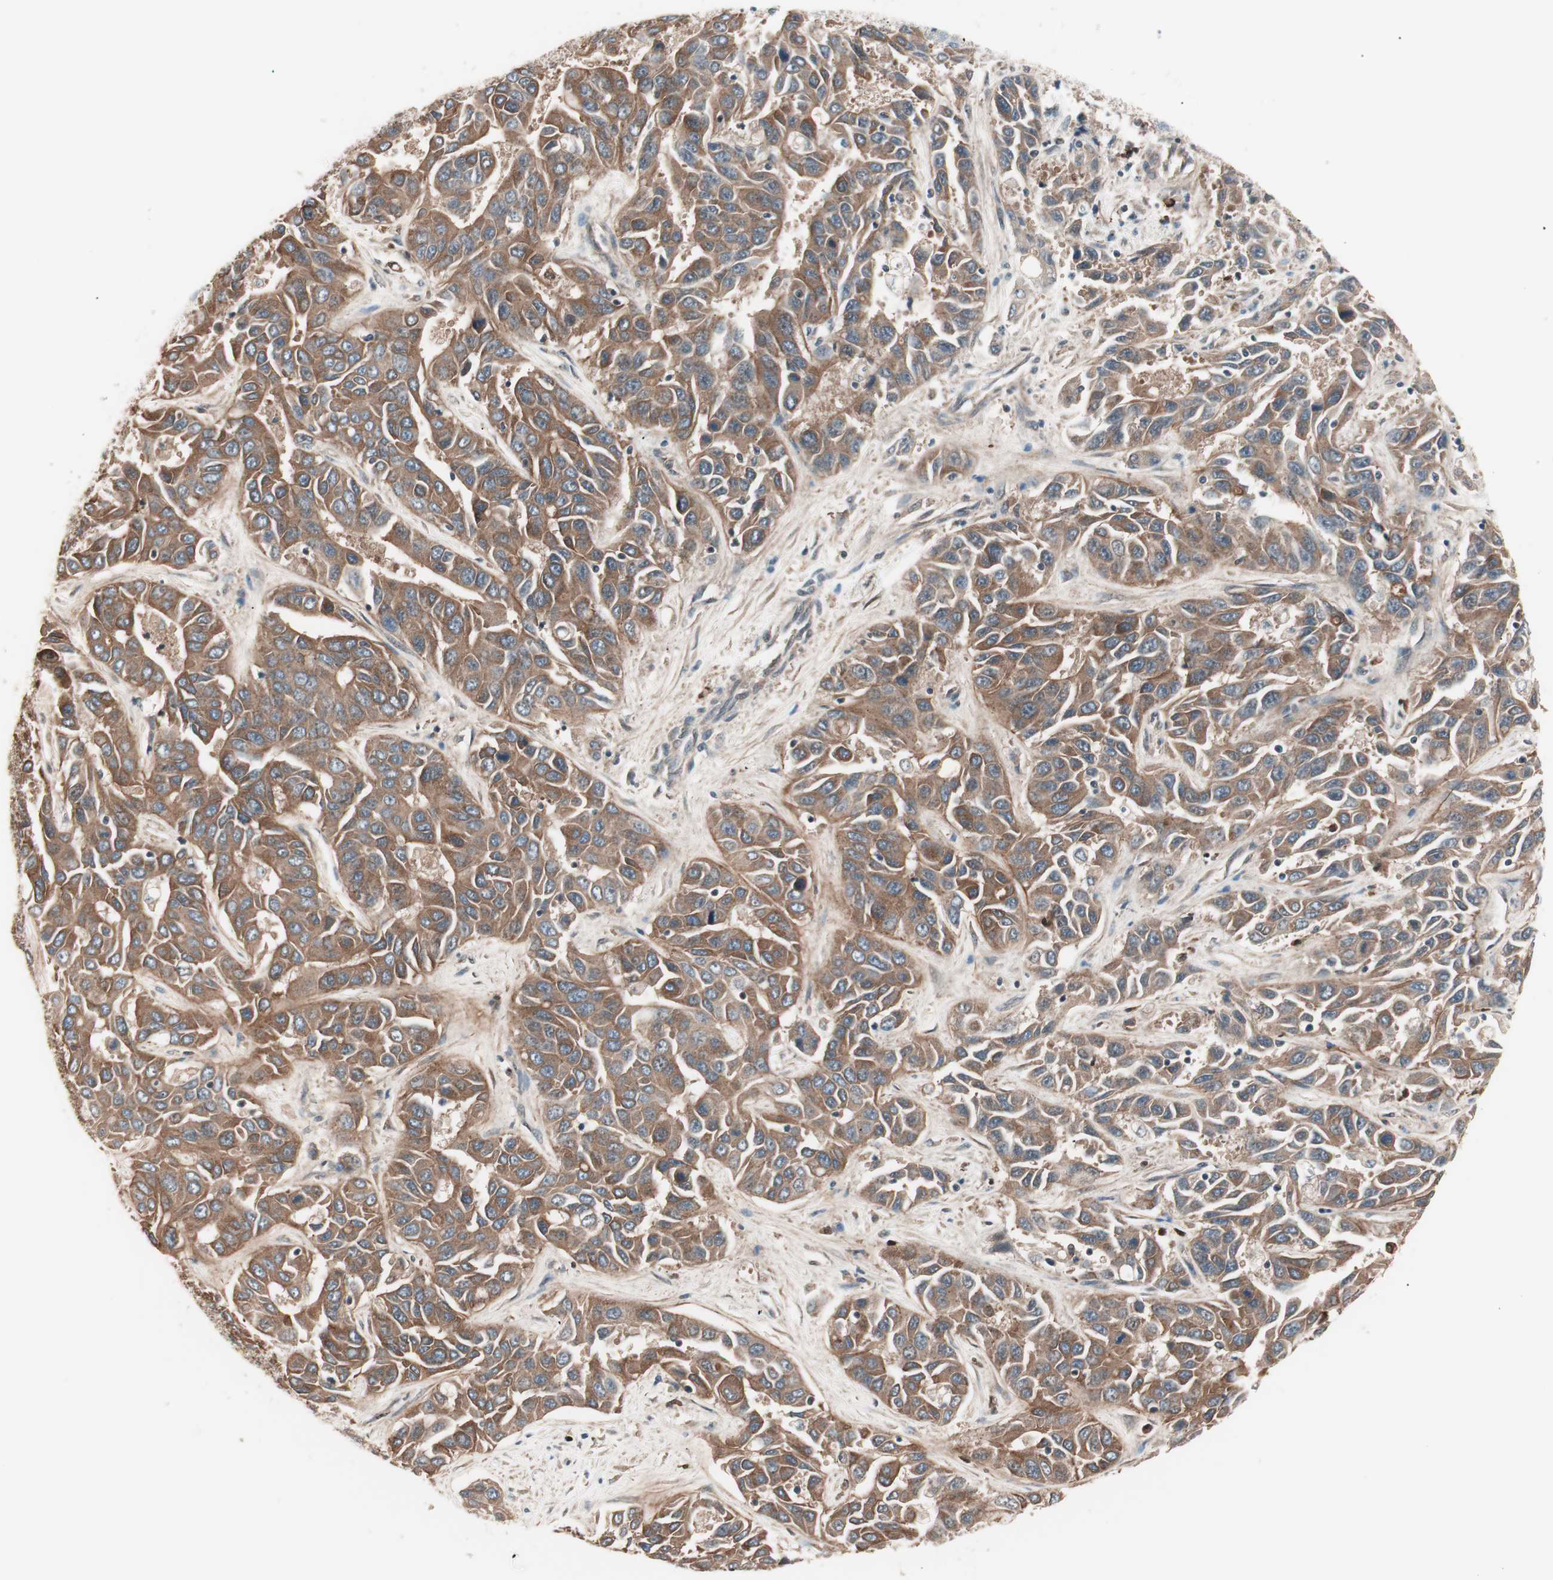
{"staining": {"intensity": "moderate", "quantity": ">75%", "location": "cytoplasmic/membranous"}, "tissue": "liver cancer", "cell_type": "Tumor cells", "image_type": "cancer", "snomed": [{"axis": "morphology", "description": "Cholangiocarcinoma"}, {"axis": "topography", "description": "Liver"}], "caption": "Moderate cytoplasmic/membranous protein positivity is identified in about >75% of tumor cells in cholangiocarcinoma (liver).", "gene": "TSG101", "patient": {"sex": "female", "age": 52}}